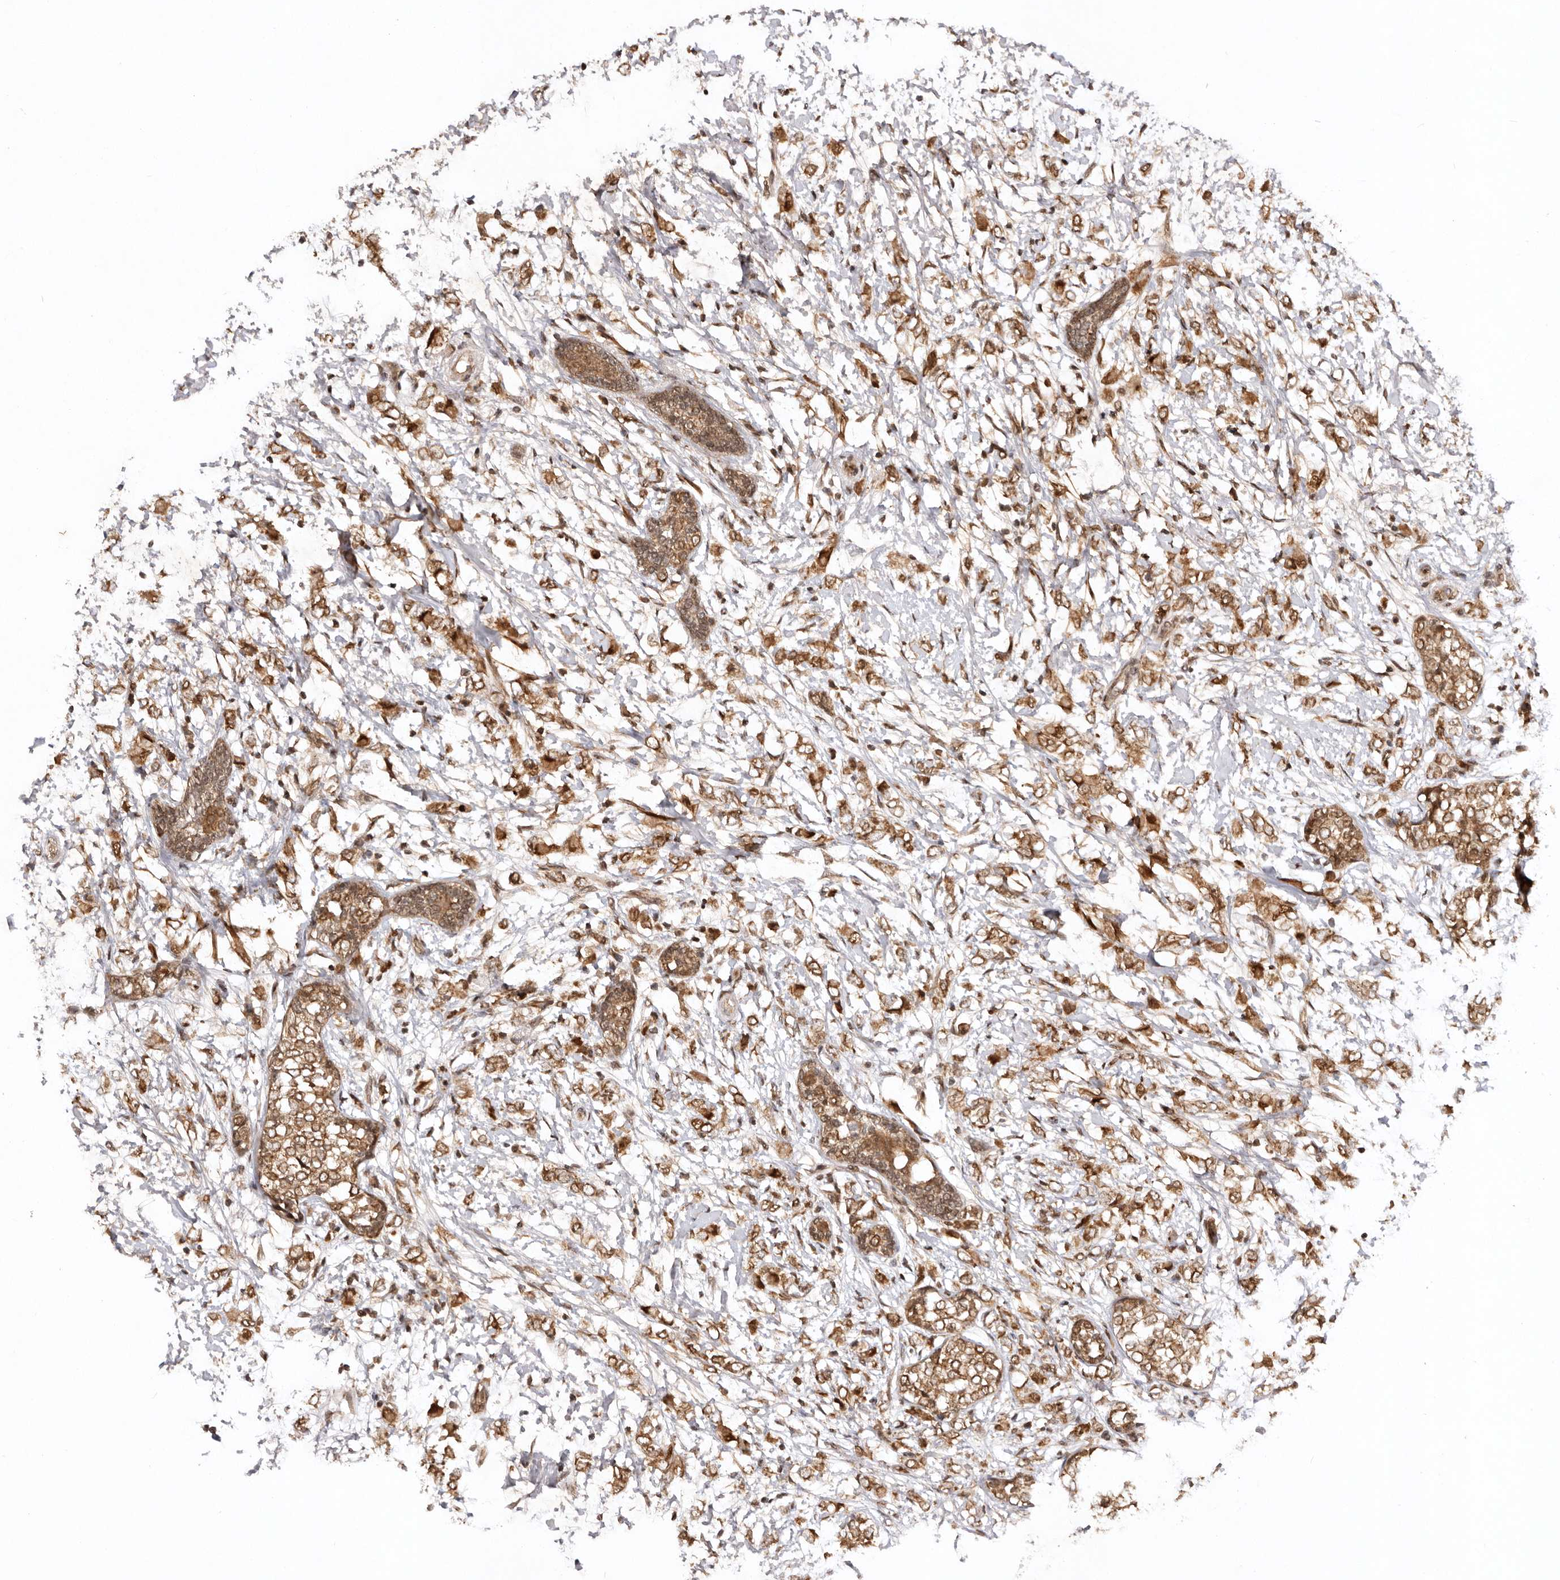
{"staining": {"intensity": "moderate", "quantity": ">75%", "location": "cytoplasmic/membranous,nuclear"}, "tissue": "breast cancer", "cell_type": "Tumor cells", "image_type": "cancer", "snomed": [{"axis": "morphology", "description": "Normal tissue, NOS"}, {"axis": "morphology", "description": "Lobular carcinoma"}, {"axis": "topography", "description": "Breast"}], "caption": "Immunohistochemical staining of human breast lobular carcinoma reveals moderate cytoplasmic/membranous and nuclear protein positivity in approximately >75% of tumor cells. The staining was performed using DAB, with brown indicating positive protein expression. Nuclei are stained blue with hematoxylin.", "gene": "TARS2", "patient": {"sex": "female", "age": 47}}